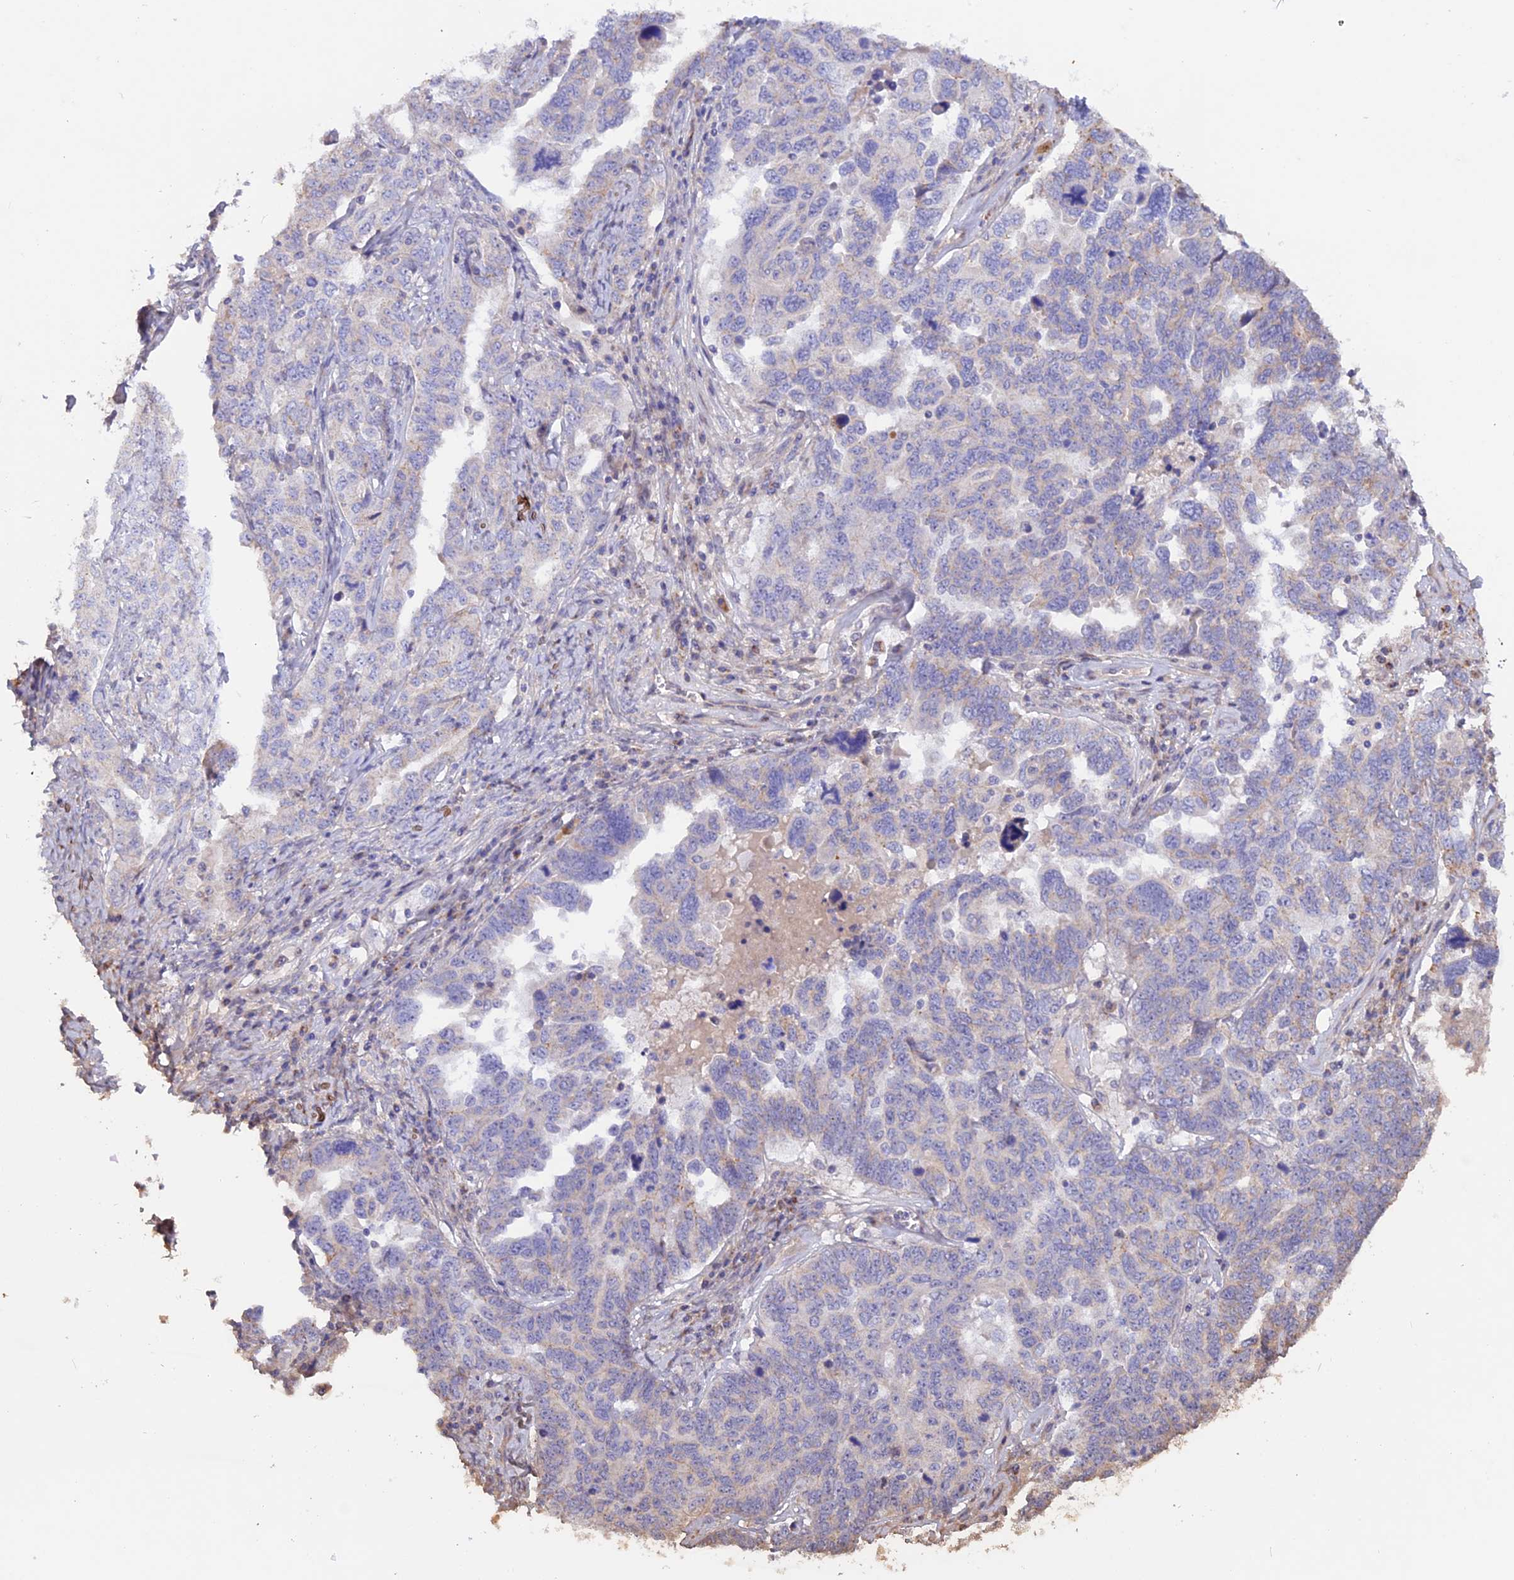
{"staining": {"intensity": "negative", "quantity": "none", "location": "none"}, "tissue": "ovarian cancer", "cell_type": "Tumor cells", "image_type": "cancer", "snomed": [{"axis": "morphology", "description": "Carcinoma, endometroid"}, {"axis": "topography", "description": "Ovary"}], "caption": "Human ovarian cancer (endometroid carcinoma) stained for a protein using IHC displays no positivity in tumor cells.", "gene": "HYCC1", "patient": {"sex": "female", "age": 62}}